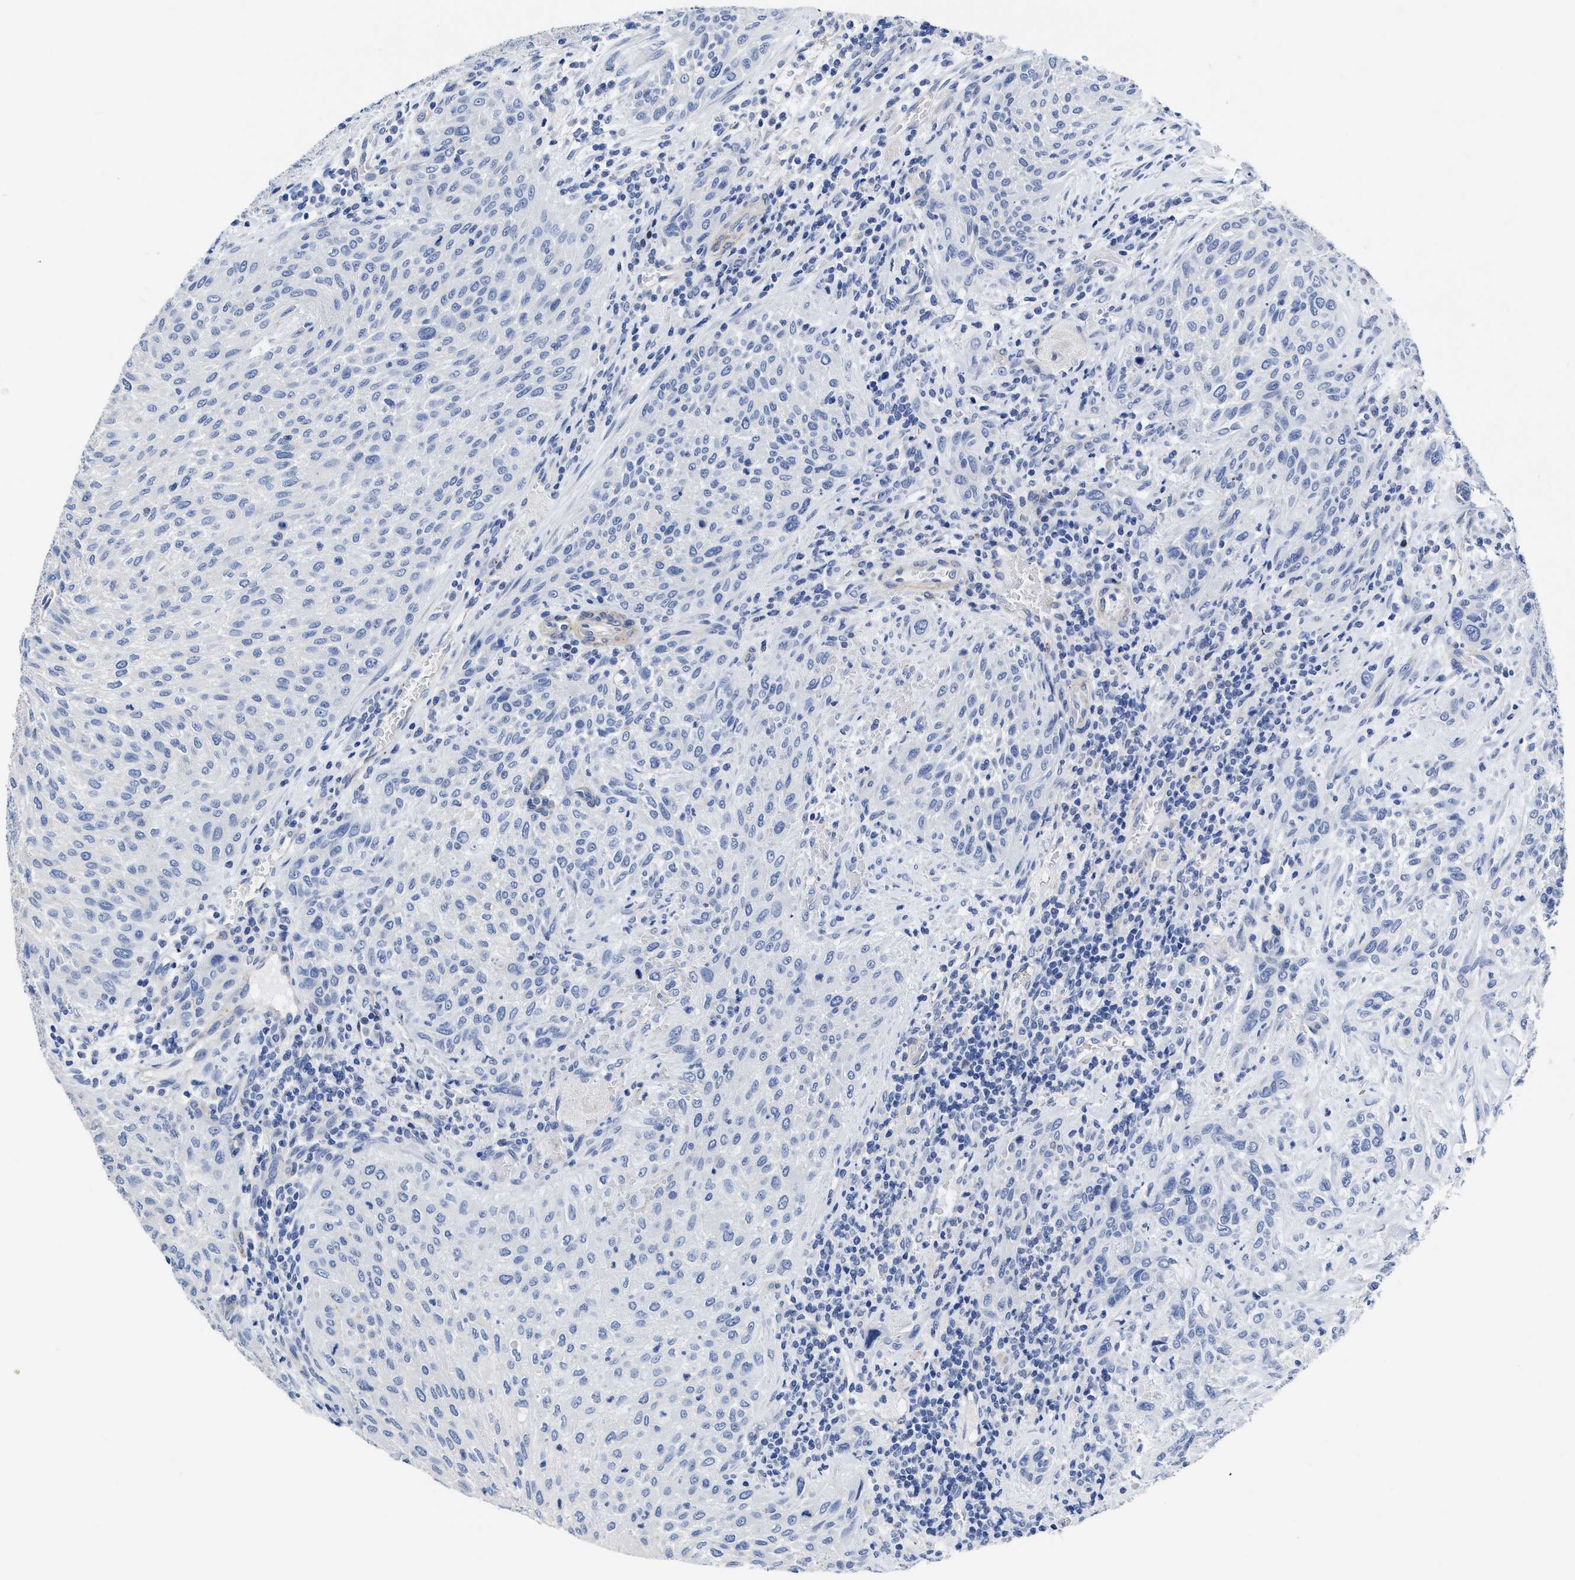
{"staining": {"intensity": "negative", "quantity": "none", "location": "none"}, "tissue": "urothelial cancer", "cell_type": "Tumor cells", "image_type": "cancer", "snomed": [{"axis": "morphology", "description": "Urothelial carcinoma, Low grade"}, {"axis": "morphology", "description": "Urothelial carcinoma, High grade"}, {"axis": "topography", "description": "Urinary bladder"}], "caption": "Urothelial cancer stained for a protein using IHC shows no expression tumor cells.", "gene": "KCNMB3", "patient": {"sex": "male", "age": 35}}